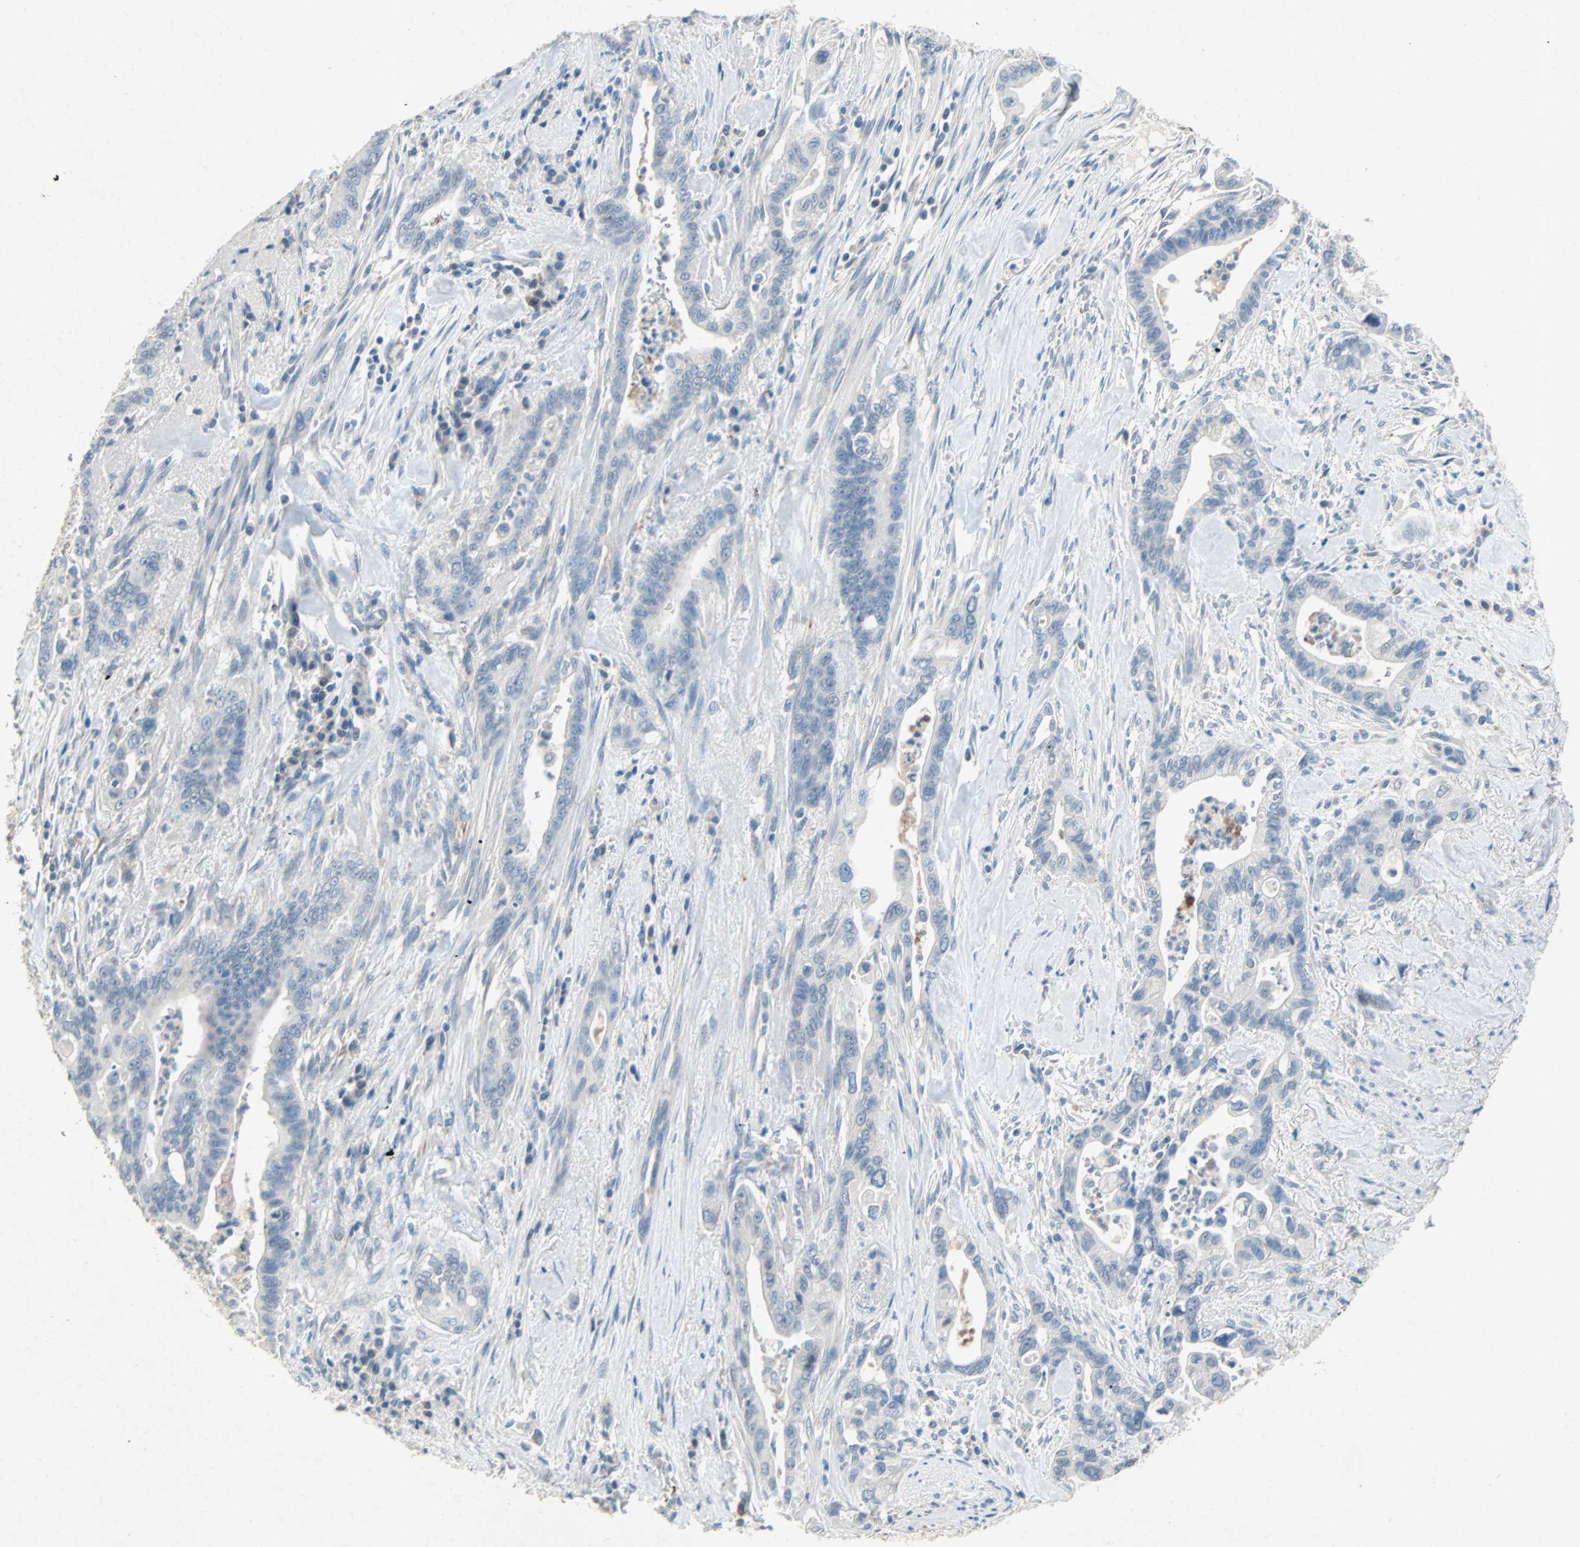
{"staining": {"intensity": "negative", "quantity": "none", "location": "none"}, "tissue": "pancreatic cancer", "cell_type": "Tumor cells", "image_type": "cancer", "snomed": [{"axis": "morphology", "description": "Adenocarcinoma, NOS"}, {"axis": "topography", "description": "Pancreas"}], "caption": "Immunohistochemistry (IHC) of human pancreatic adenocarcinoma demonstrates no staining in tumor cells. (DAB (3,3'-diaminobenzidine) immunohistochemistry (IHC) with hematoxylin counter stain).", "gene": "PCDHB2", "patient": {"sex": "male", "age": 70}}